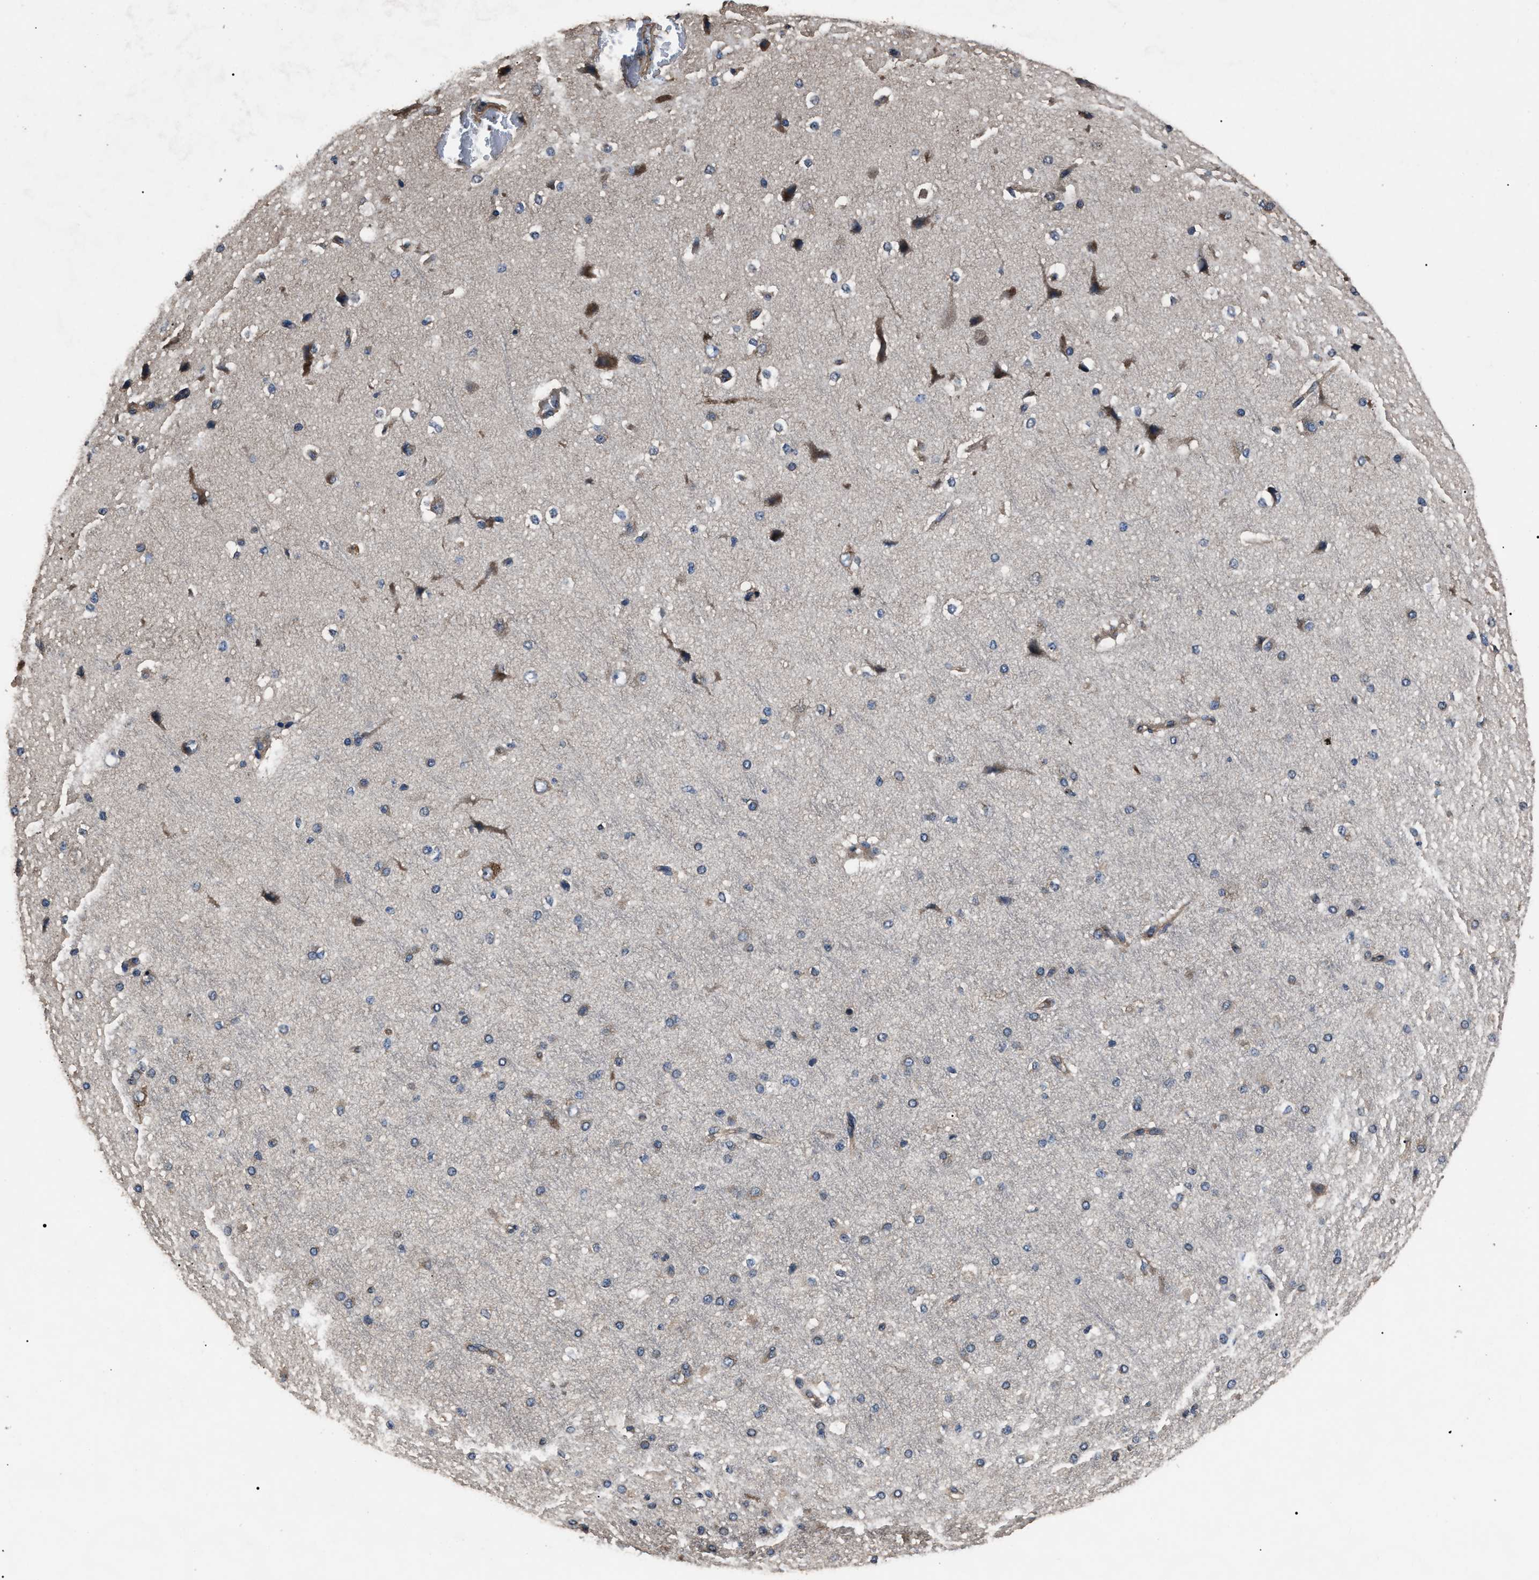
{"staining": {"intensity": "moderate", "quantity": "25%-75%", "location": "cytoplasmic/membranous"}, "tissue": "cerebral cortex", "cell_type": "Endothelial cells", "image_type": "normal", "snomed": [{"axis": "morphology", "description": "Normal tissue, NOS"}, {"axis": "morphology", "description": "Developmental malformation"}, {"axis": "topography", "description": "Cerebral cortex"}], "caption": "IHC of benign human cerebral cortex exhibits medium levels of moderate cytoplasmic/membranous positivity in about 25%-75% of endothelial cells.", "gene": "RNF216", "patient": {"sex": "female", "age": 30}}